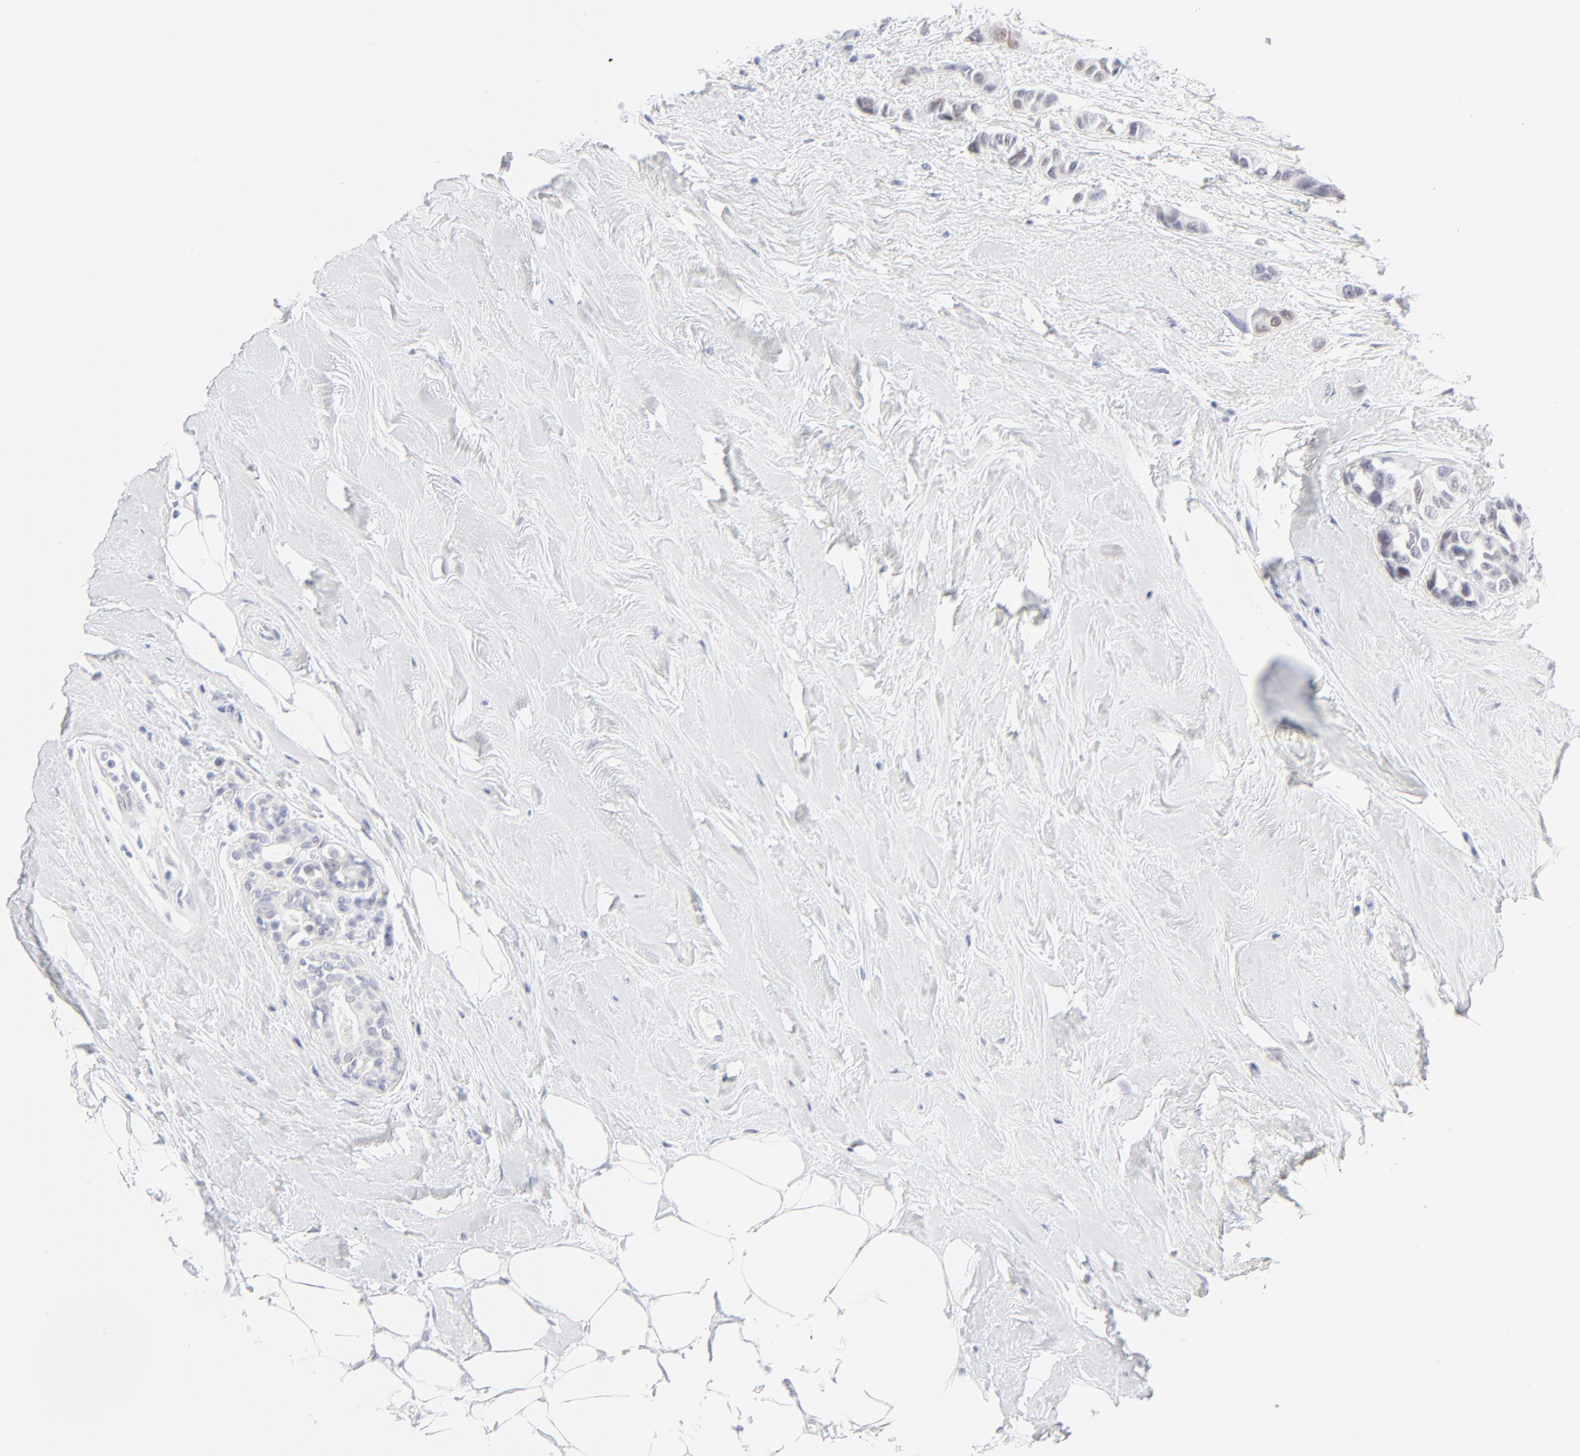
{"staining": {"intensity": "negative", "quantity": "none", "location": "none"}, "tissue": "breast cancer", "cell_type": "Tumor cells", "image_type": "cancer", "snomed": [{"axis": "morphology", "description": "Duct carcinoma"}, {"axis": "topography", "description": "Breast"}], "caption": "Infiltrating ductal carcinoma (breast) was stained to show a protein in brown. There is no significant positivity in tumor cells. (Brightfield microscopy of DAB immunohistochemistry at high magnification).", "gene": "ELF3", "patient": {"sex": "female", "age": 51}}